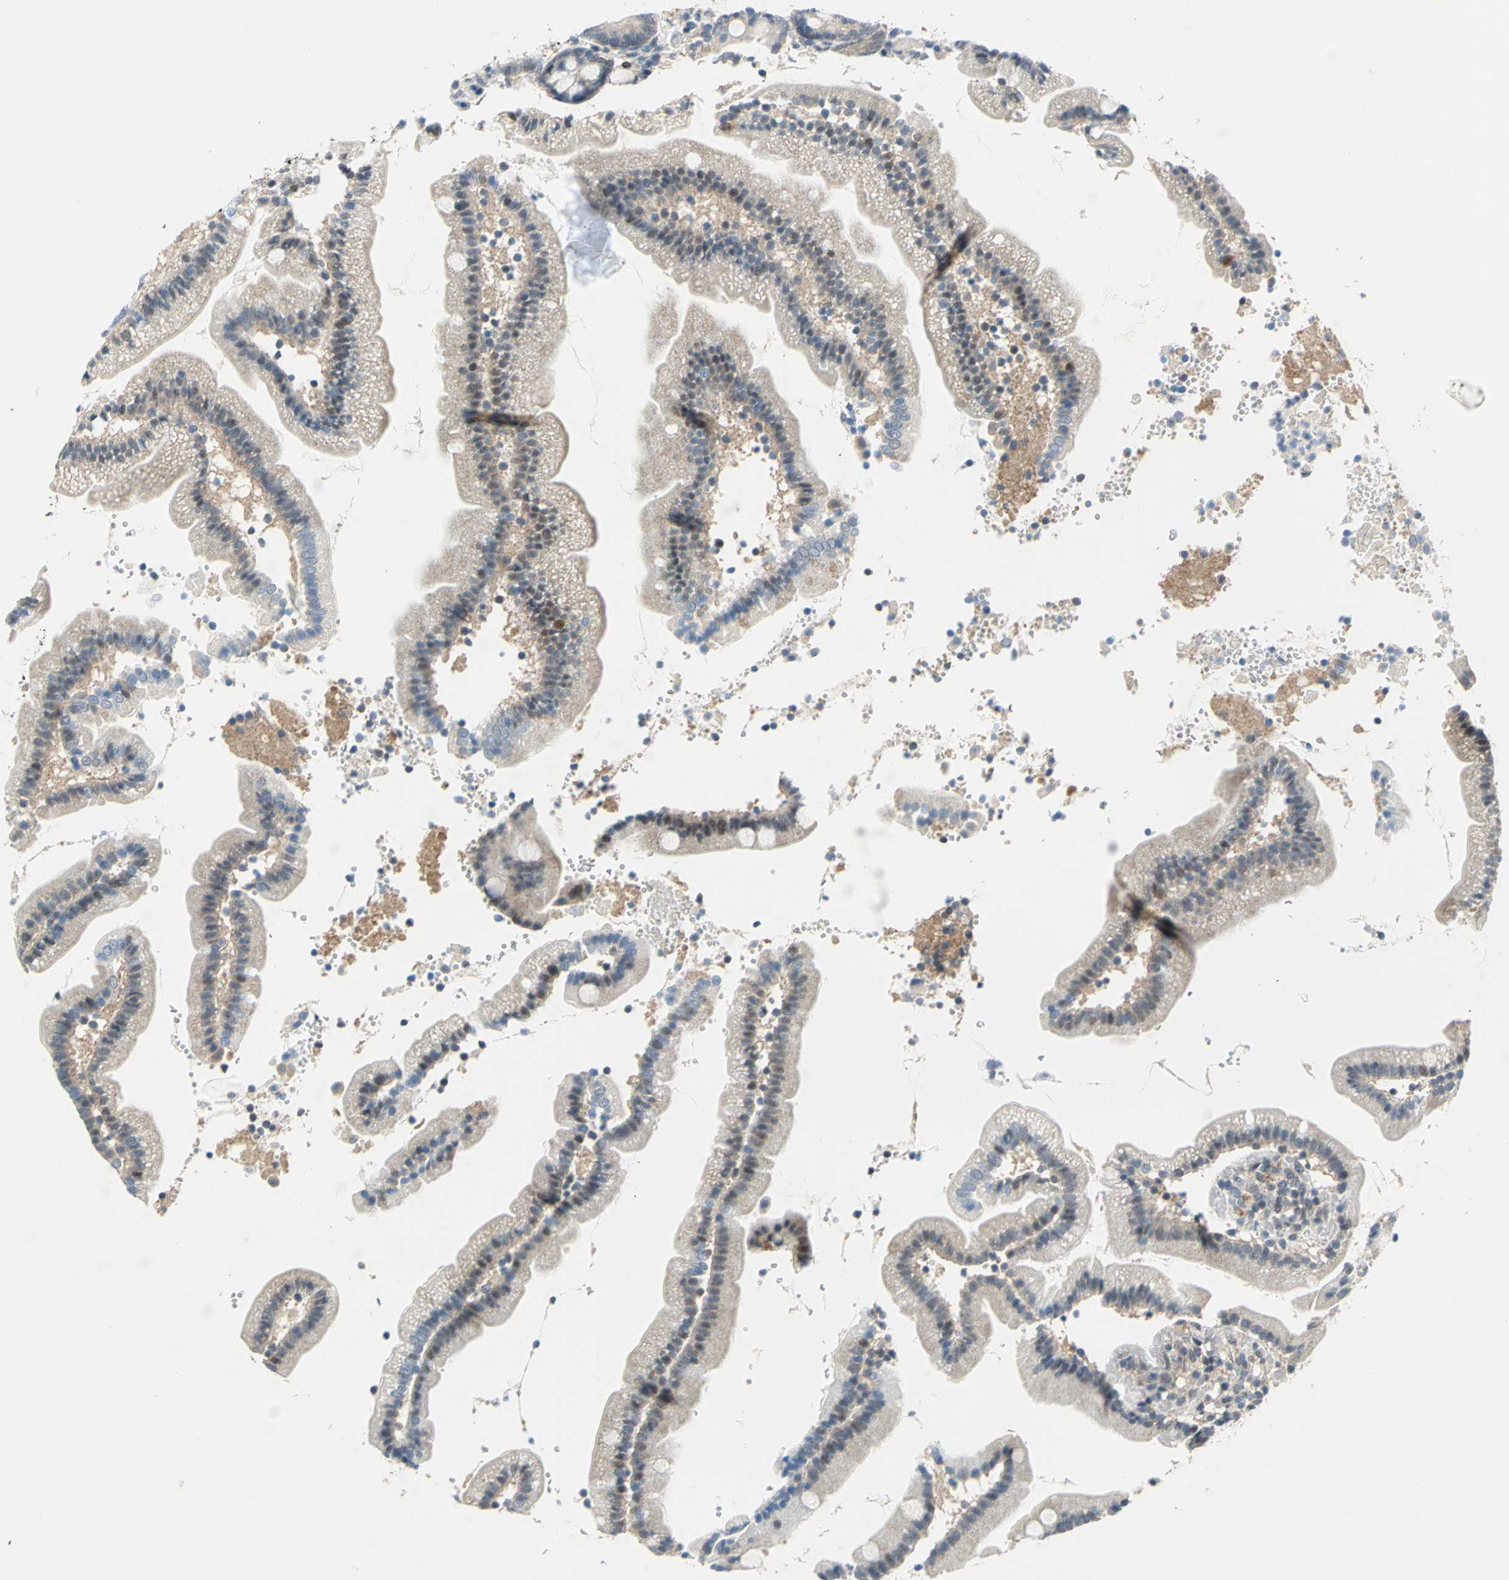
{"staining": {"intensity": "weak", "quantity": "<25%", "location": "nuclear"}, "tissue": "duodenum", "cell_type": "Glandular cells", "image_type": "normal", "snomed": [{"axis": "morphology", "description": "Normal tissue, NOS"}, {"axis": "topography", "description": "Duodenum"}], "caption": "DAB immunohistochemical staining of normal duodenum reveals no significant expression in glandular cells.", "gene": "PIN1", "patient": {"sex": "male", "age": 66}}